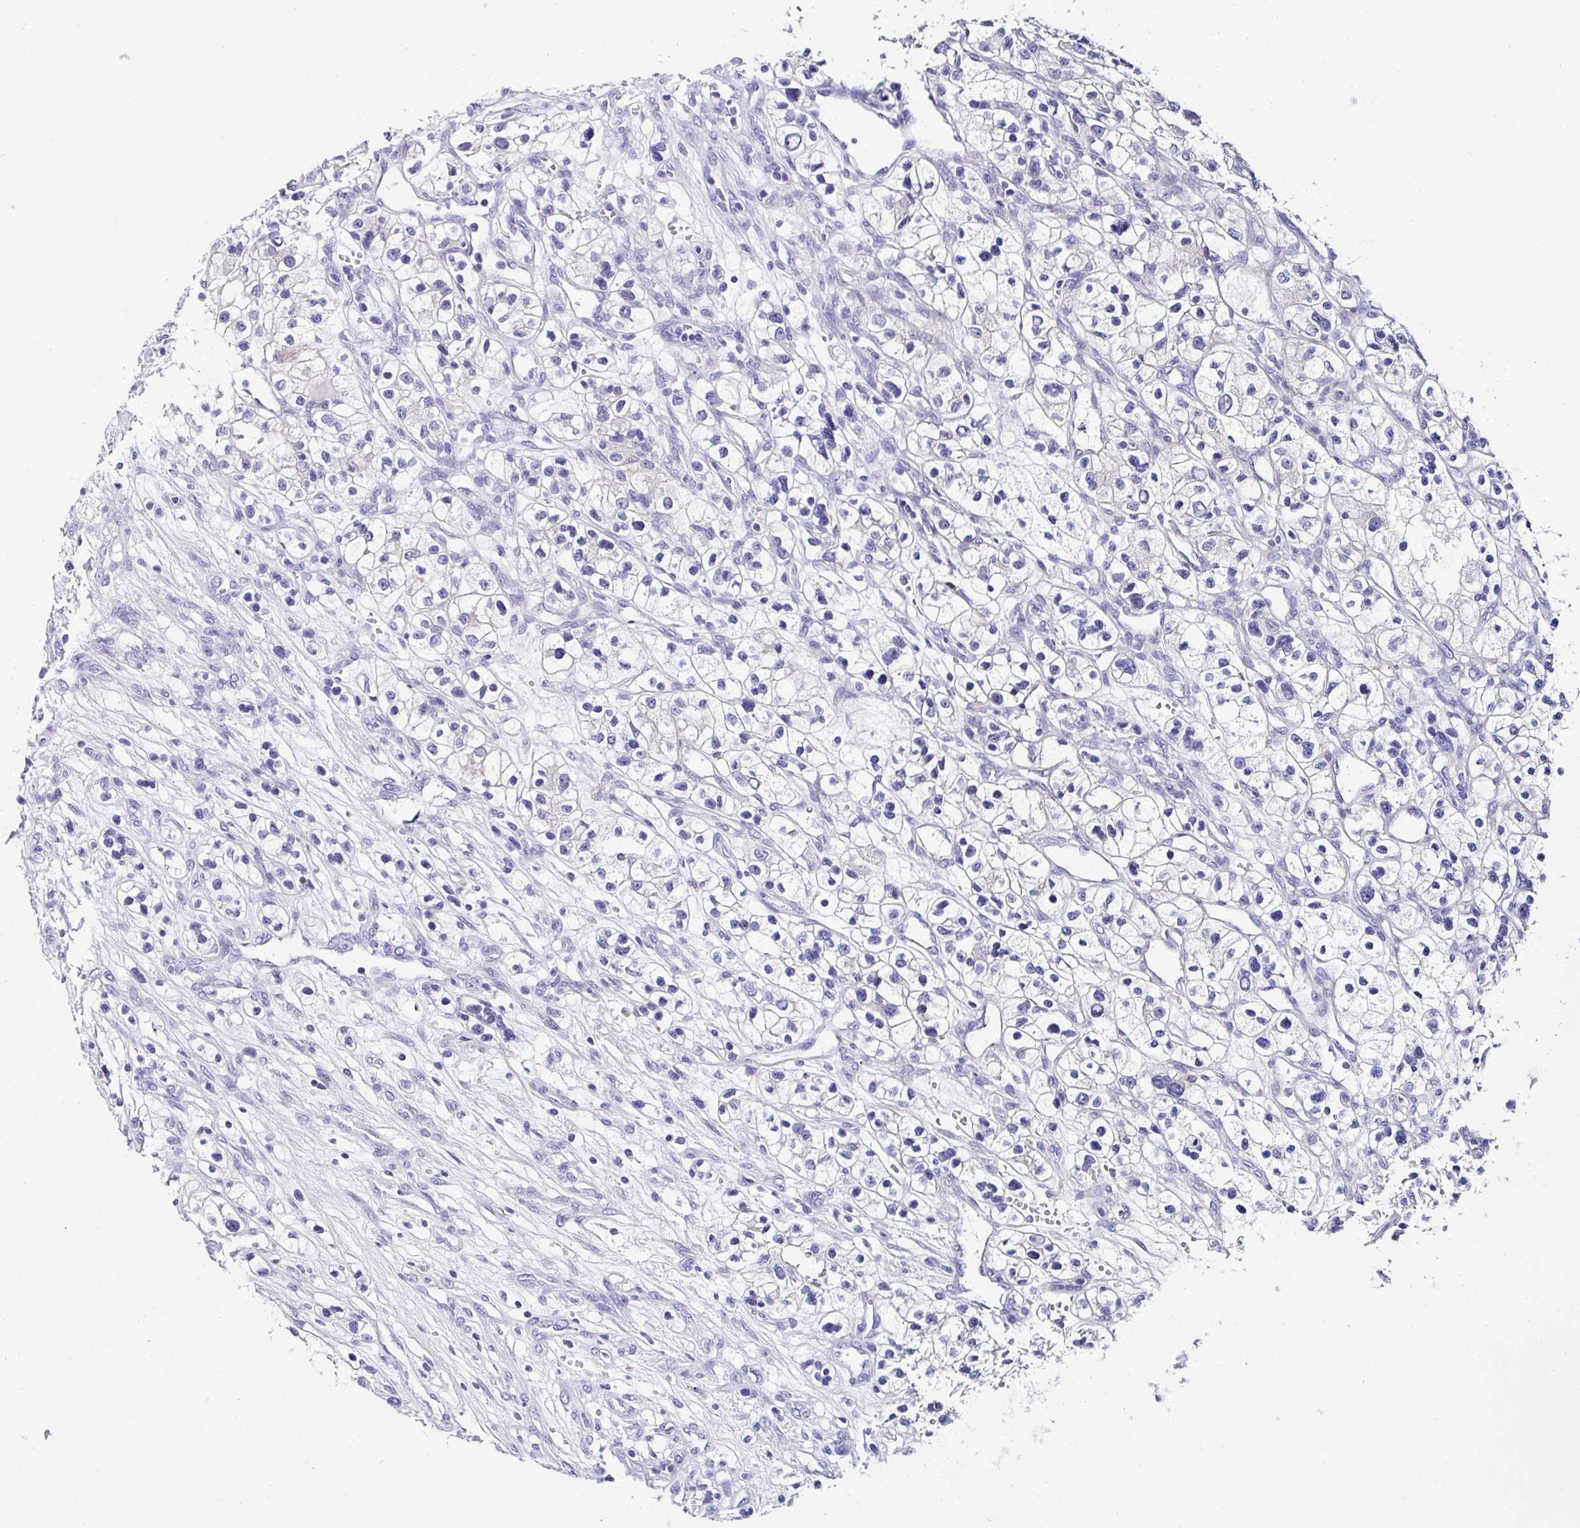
{"staining": {"intensity": "negative", "quantity": "none", "location": "none"}, "tissue": "renal cancer", "cell_type": "Tumor cells", "image_type": "cancer", "snomed": [{"axis": "morphology", "description": "Adenocarcinoma, NOS"}, {"axis": "topography", "description": "Kidney"}], "caption": "Immunohistochemistry (IHC) of renal cancer (adenocarcinoma) shows no expression in tumor cells.", "gene": "UGT3A1", "patient": {"sex": "female", "age": 57}}